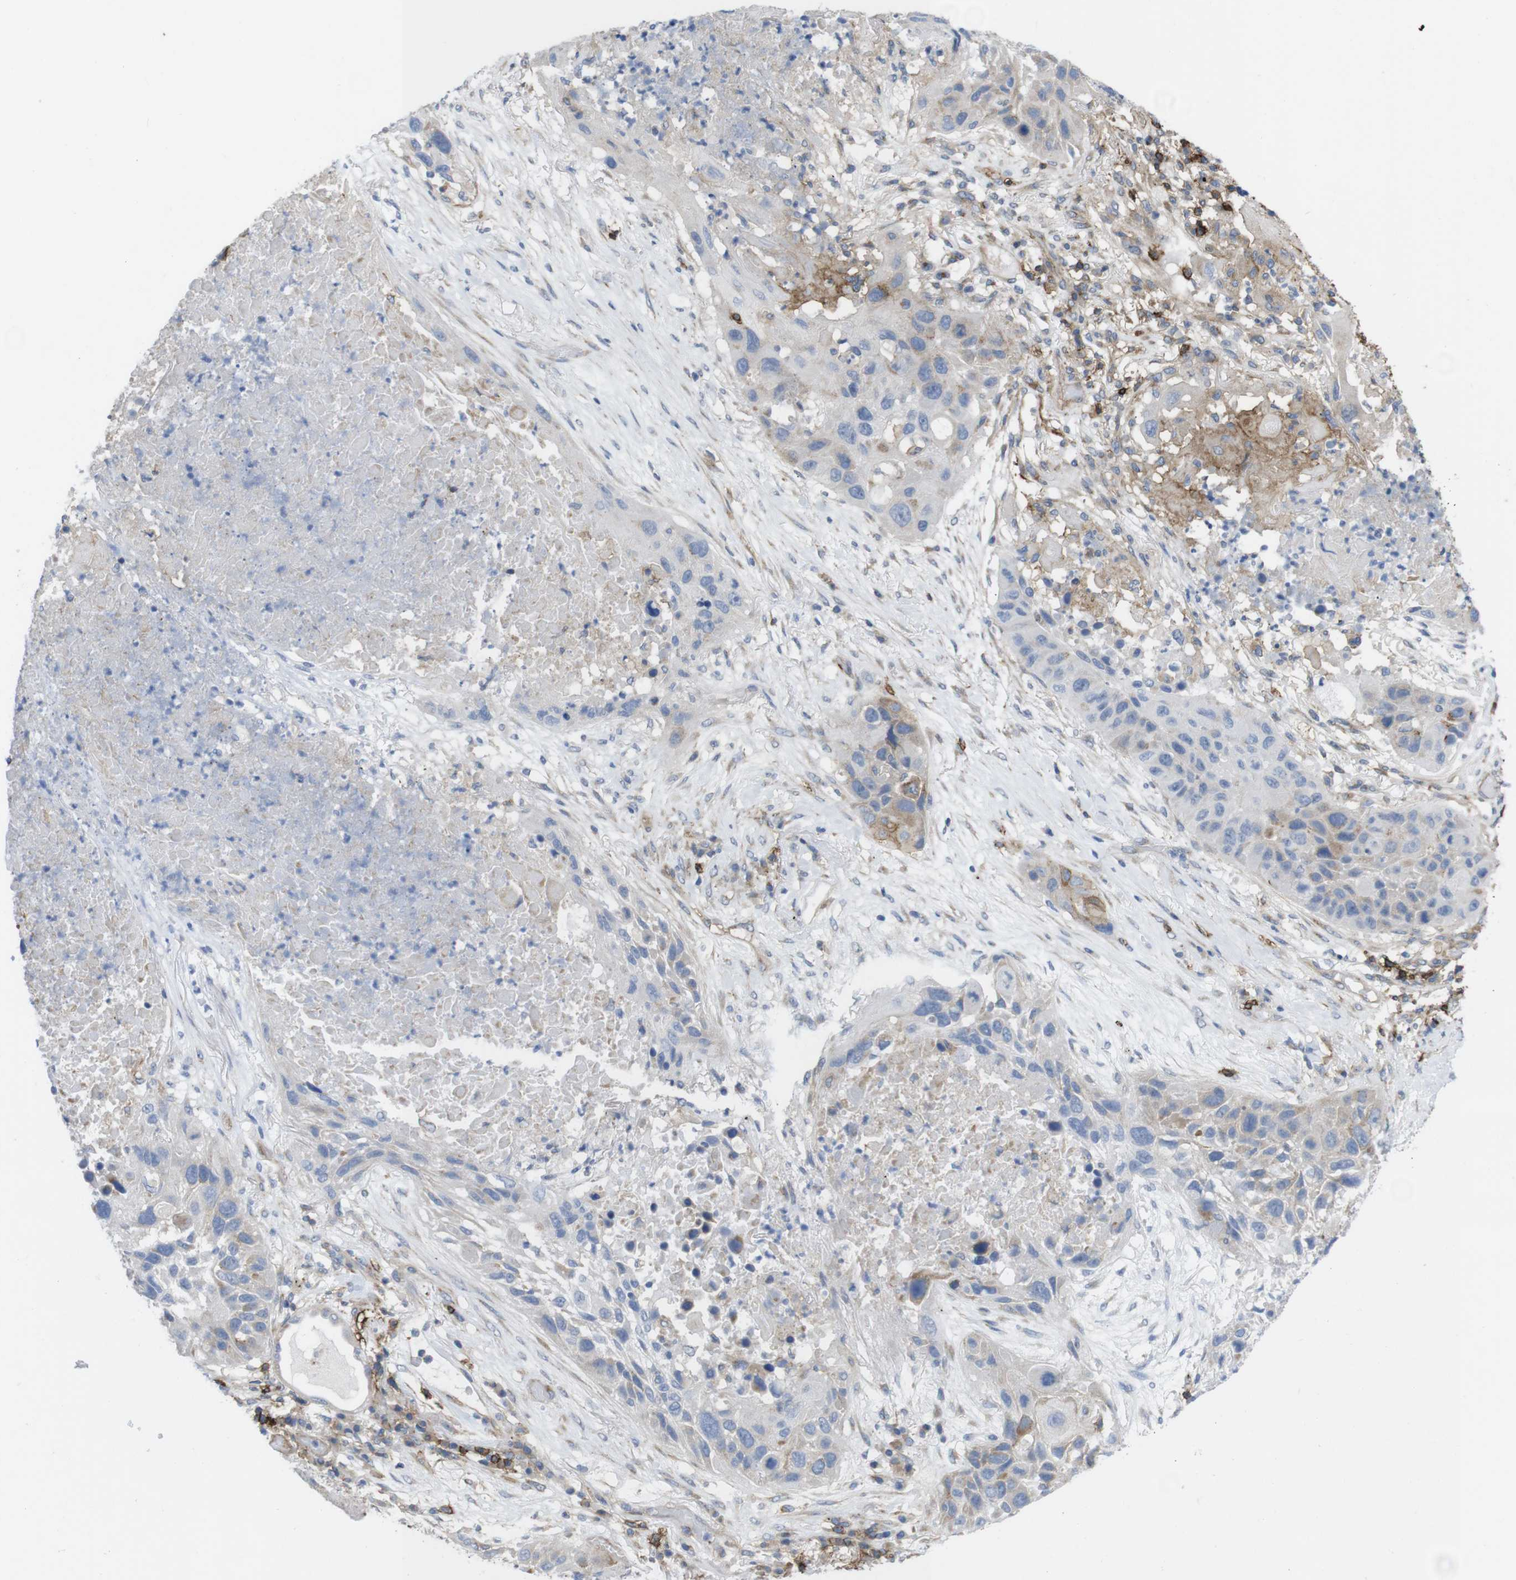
{"staining": {"intensity": "weak", "quantity": "<25%", "location": "cytoplasmic/membranous"}, "tissue": "lung cancer", "cell_type": "Tumor cells", "image_type": "cancer", "snomed": [{"axis": "morphology", "description": "Squamous cell carcinoma, NOS"}, {"axis": "topography", "description": "Lung"}], "caption": "High magnification brightfield microscopy of lung cancer (squamous cell carcinoma) stained with DAB (3,3'-diaminobenzidine) (brown) and counterstained with hematoxylin (blue): tumor cells show no significant positivity.", "gene": "CCR6", "patient": {"sex": "male", "age": 57}}